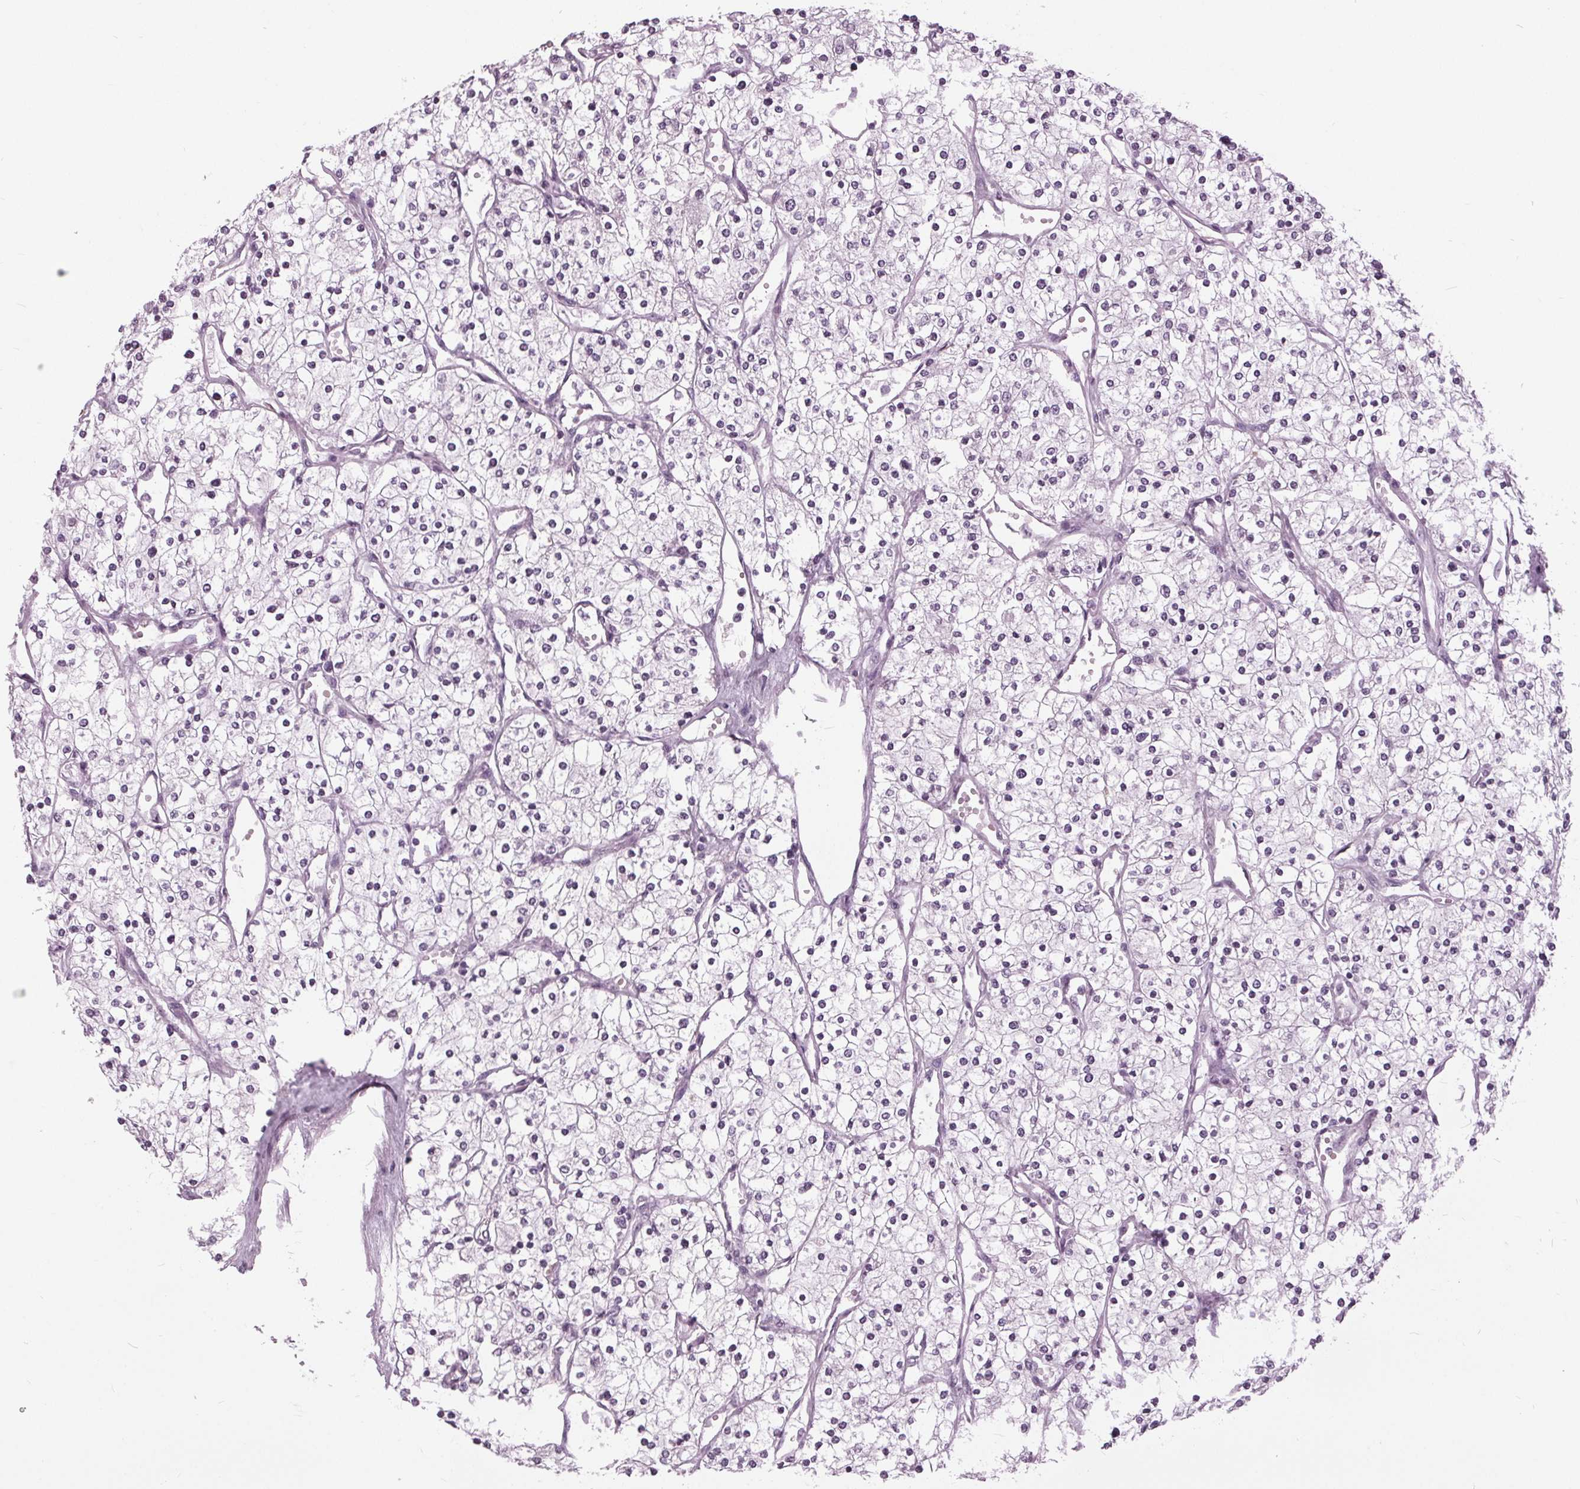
{"staining": {"intensity": "negative", "quantity": "none", "location": "none"}, "tissue": "renal cancer", "cell_type": "Tumor cells", "image_type": "cancer", "snomed": [{"axis": "morphology", "description": "Adenocarcinoma, NOS"}, {"axis": "topography", "description": "Kidney"}], "caption": "DAB immunohistochemical staining of human renal cancer (adenocarcinoma) shows no significant expression in tumor cells.", "gene": "SLC9A4", "patient": {"sex": "male", "age": 80}}